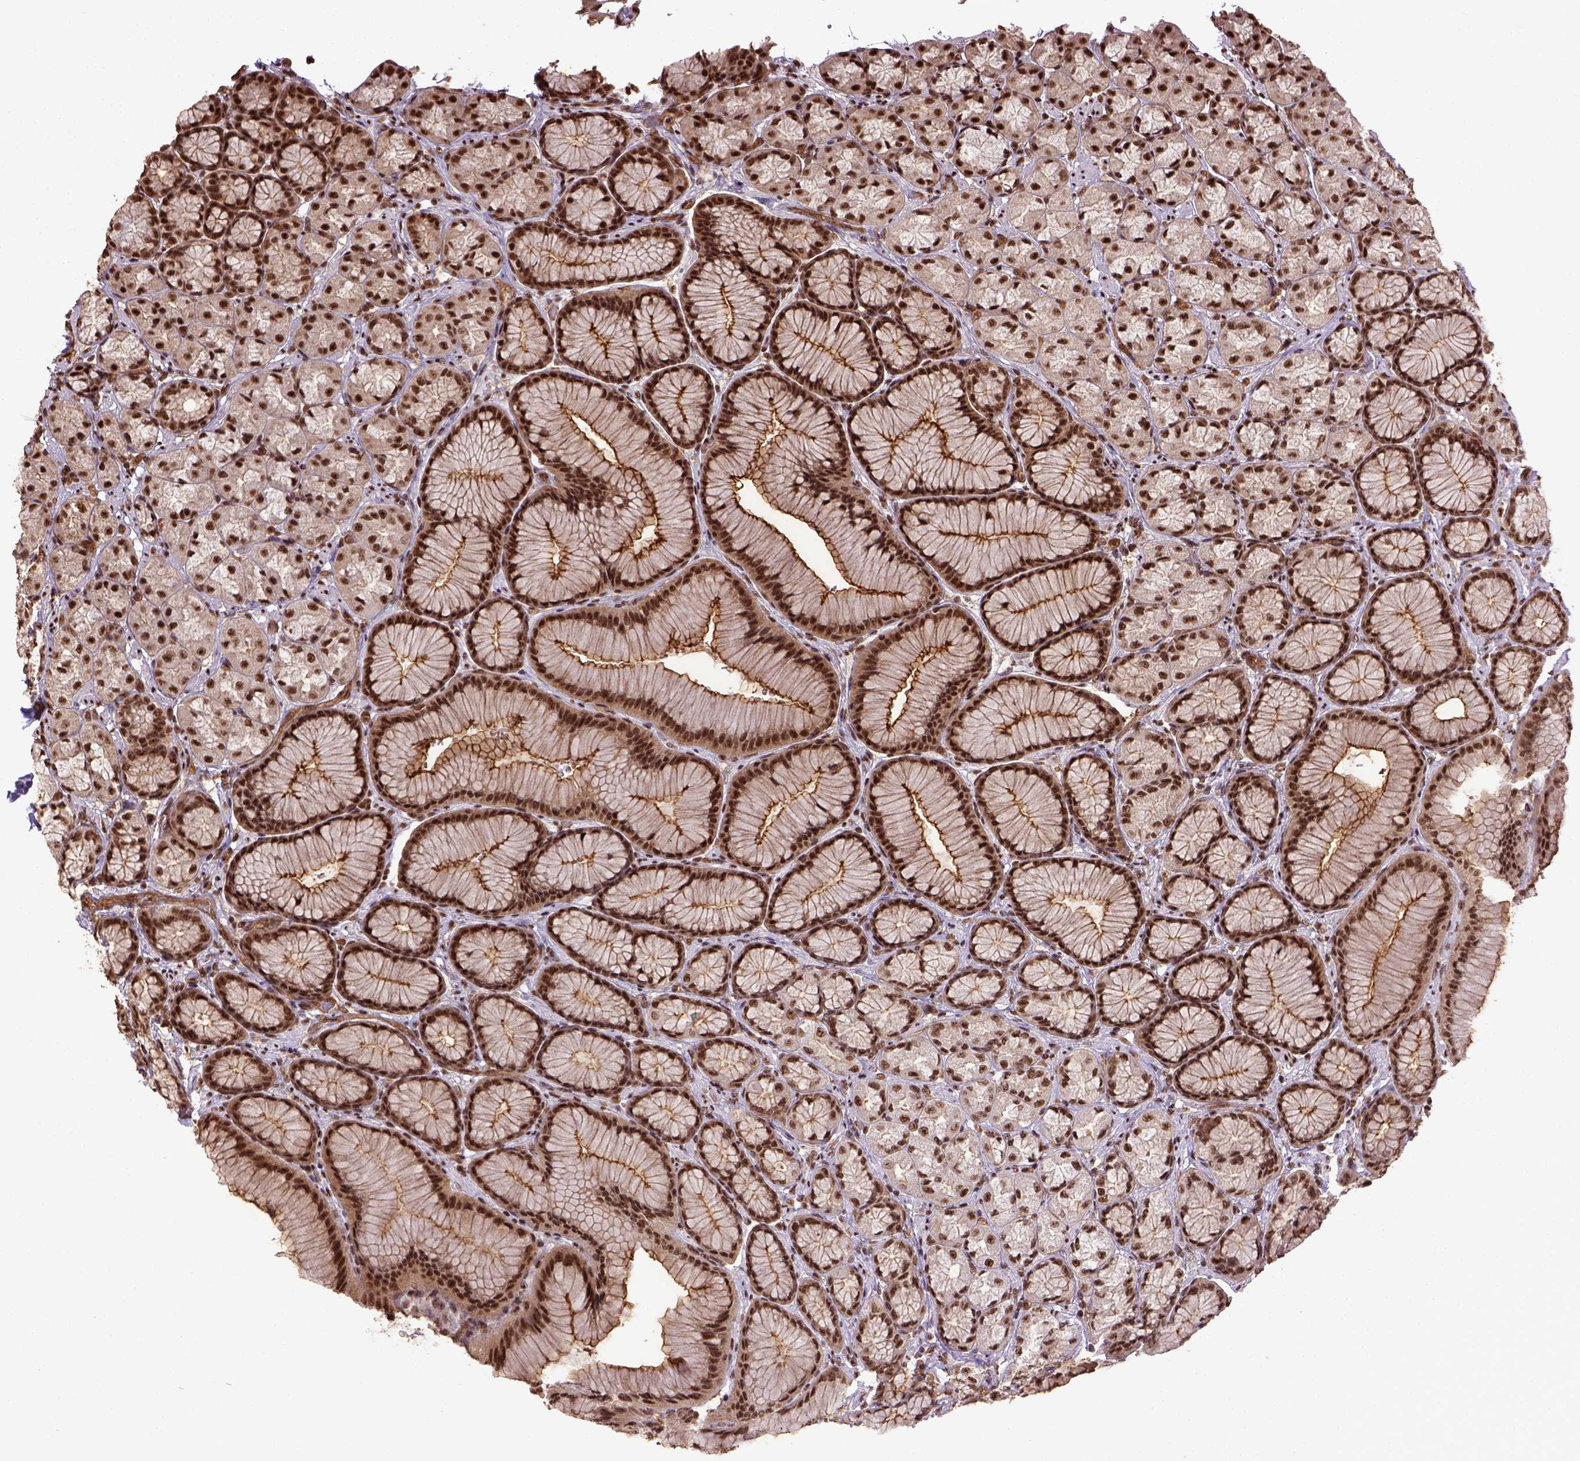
{"staining": {"intensity": "strong", "quantity": ">75%", "location": "nuclear"}, "tissue": "stomach", "cell_type": "Glandular cells", "image_type": "normal", "snomed": [{"axis": "morphology", "description": "Normal tissue, NOS"}, {"axis": "morphology", "description": "Adenocarcinoma, NOS"}, {"axis": "morphology", "description": "Adenocarcinoma, High grade"}, {"axis": "topography", "description": "Stomach, upper"}, {"axis": "topography", "description": "Stomach"}], "caption": "A high-resolution image shows IHC staining of unremarkable stomach, which reveals strong nuclear expression in approximately >75% of glandular cells.", "gene": "PPIG", "patient": {"sex": "female", "age": 65}}